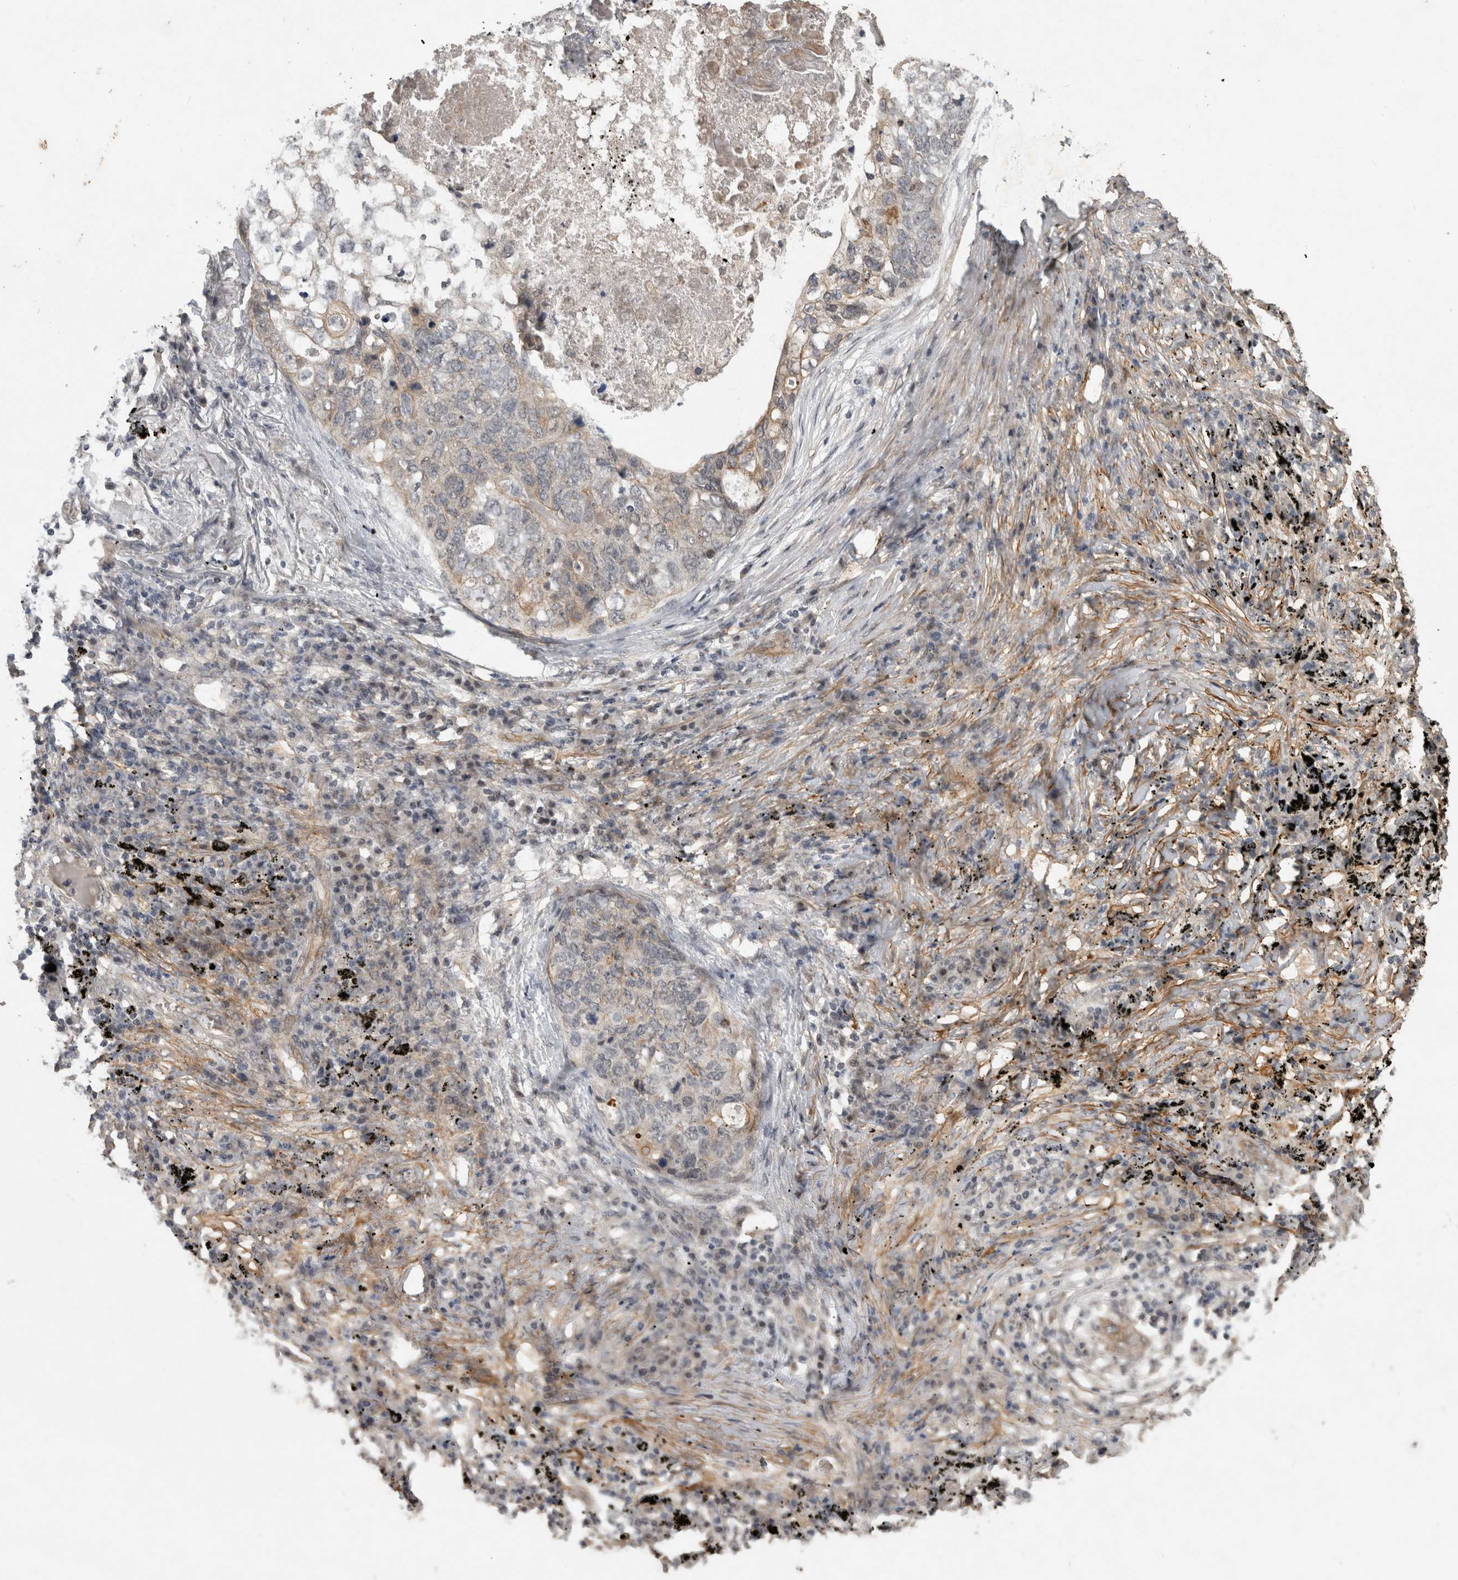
{"staining": {"intensity": "weak", "quantity": "<25%", "location": "cytoplasmic/membranous"}, "tissue": "lung cancer", "cell_type": "Tumor cells", "image_type": "cancer", "snomed": [{"axis": "morphology", "description": "Squamous cell carcinoma, NOS"}, {"axis": "topography", "description": "Lung"}], "caption": "Human squamous cell carcinoma (lung) stained for a protein using immunohistochemistry shows no staining in tumor cells.", "gene": "RHPN1", "patient": {"sex": "female", "age": 63}}